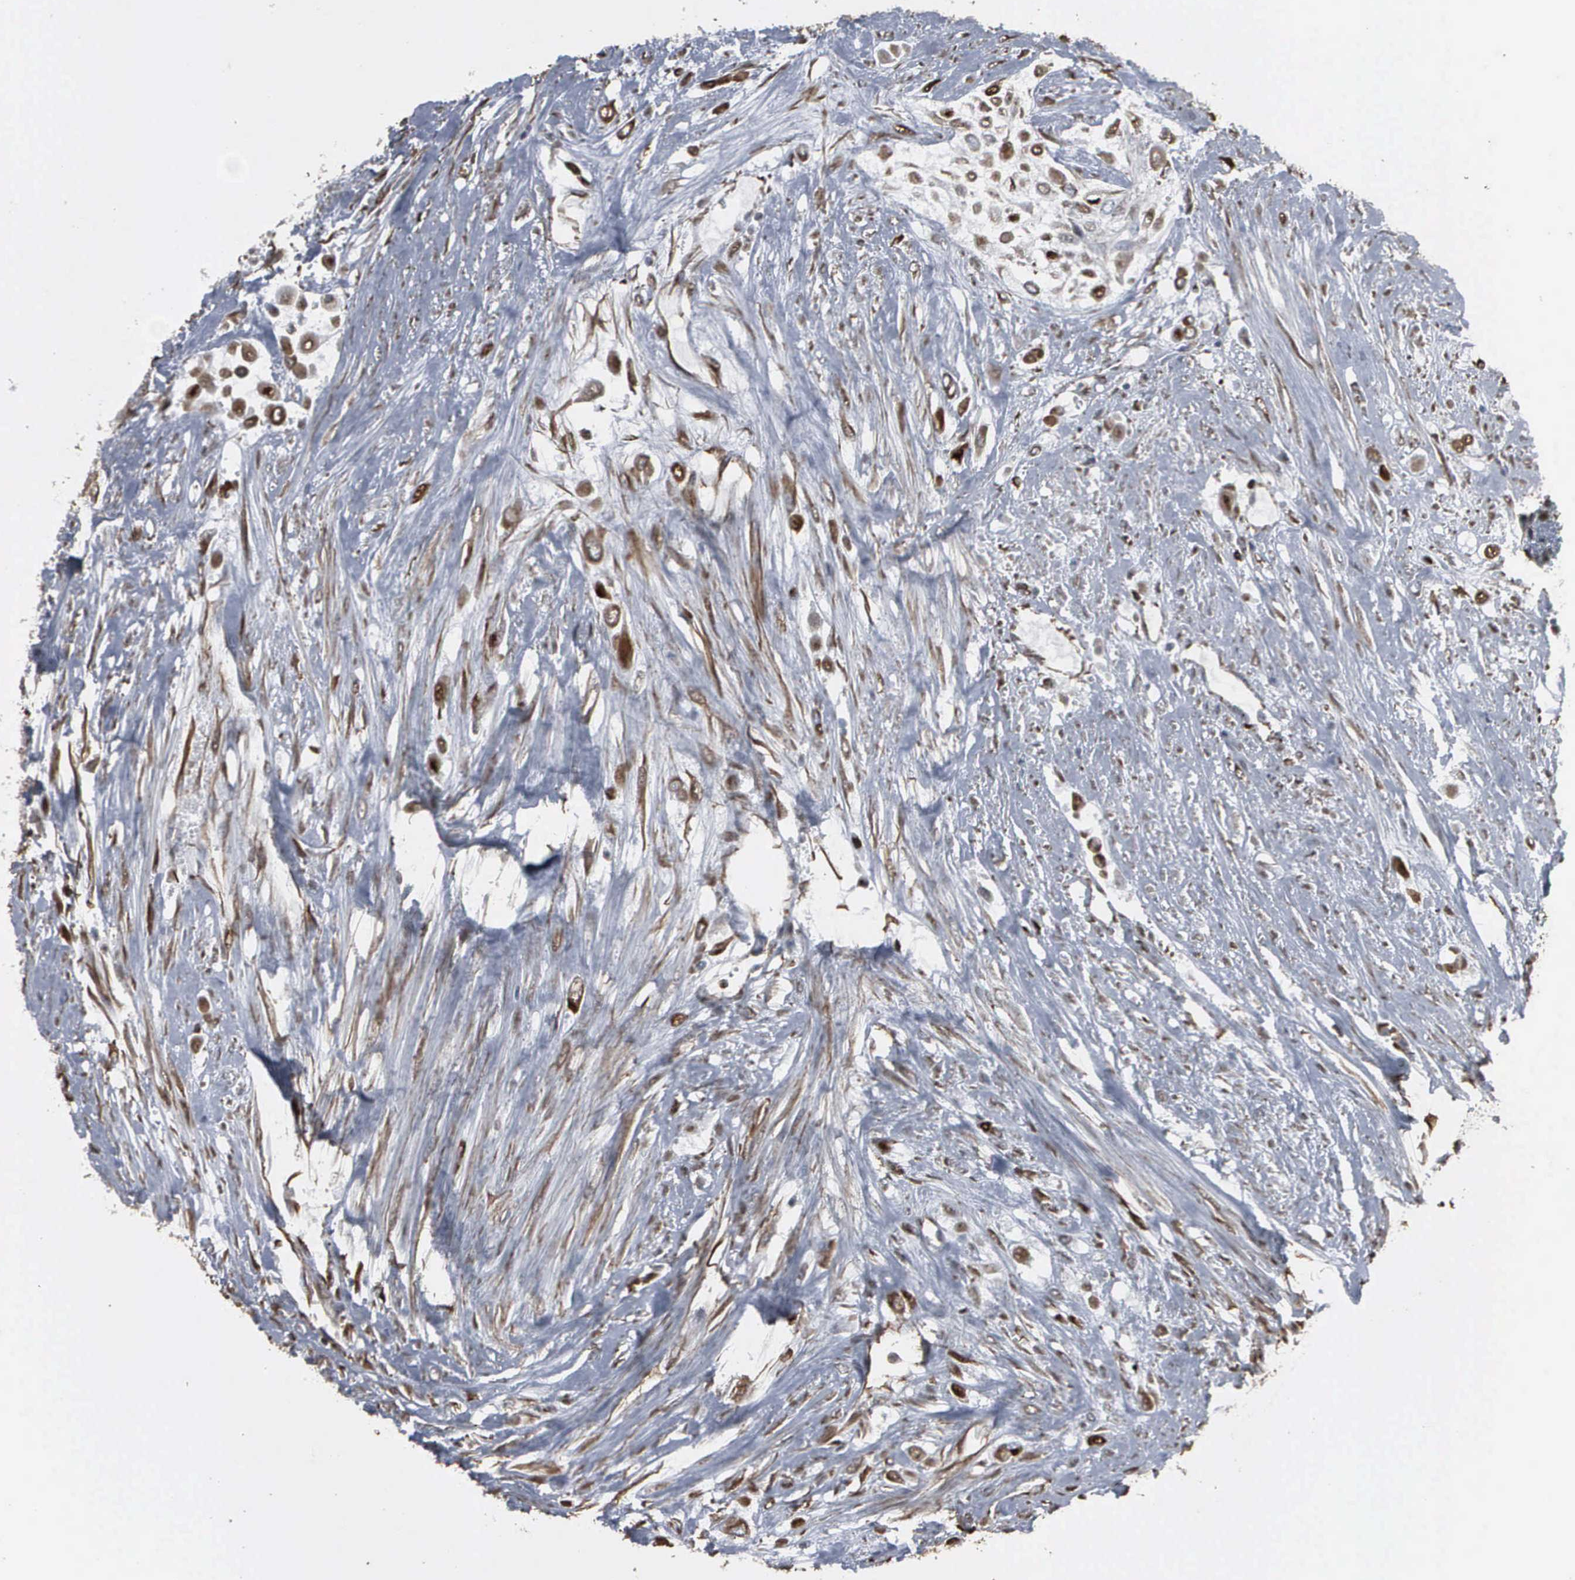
{"staining": {"intensity": "moderate", "quantity": "25%-75%", "location": "nuclear"}, "tissue": "urothelial cancer", "cell_type": "Tumor cells", "image_type": "cancer", "snomed": [{"axis": "morphology", "description": "Urothelial carcinoma, High grade"}, {"axis": "topography", "description": "Urinary bladder"}], "caption": "Urothelial cancer tissue displays moderate nuclear positivity in about 25%-75% of tumor cells, visualized by immunohistochemistry.", "gene": "CCNE1", "patient": {"sex": "male", "age": 57}}